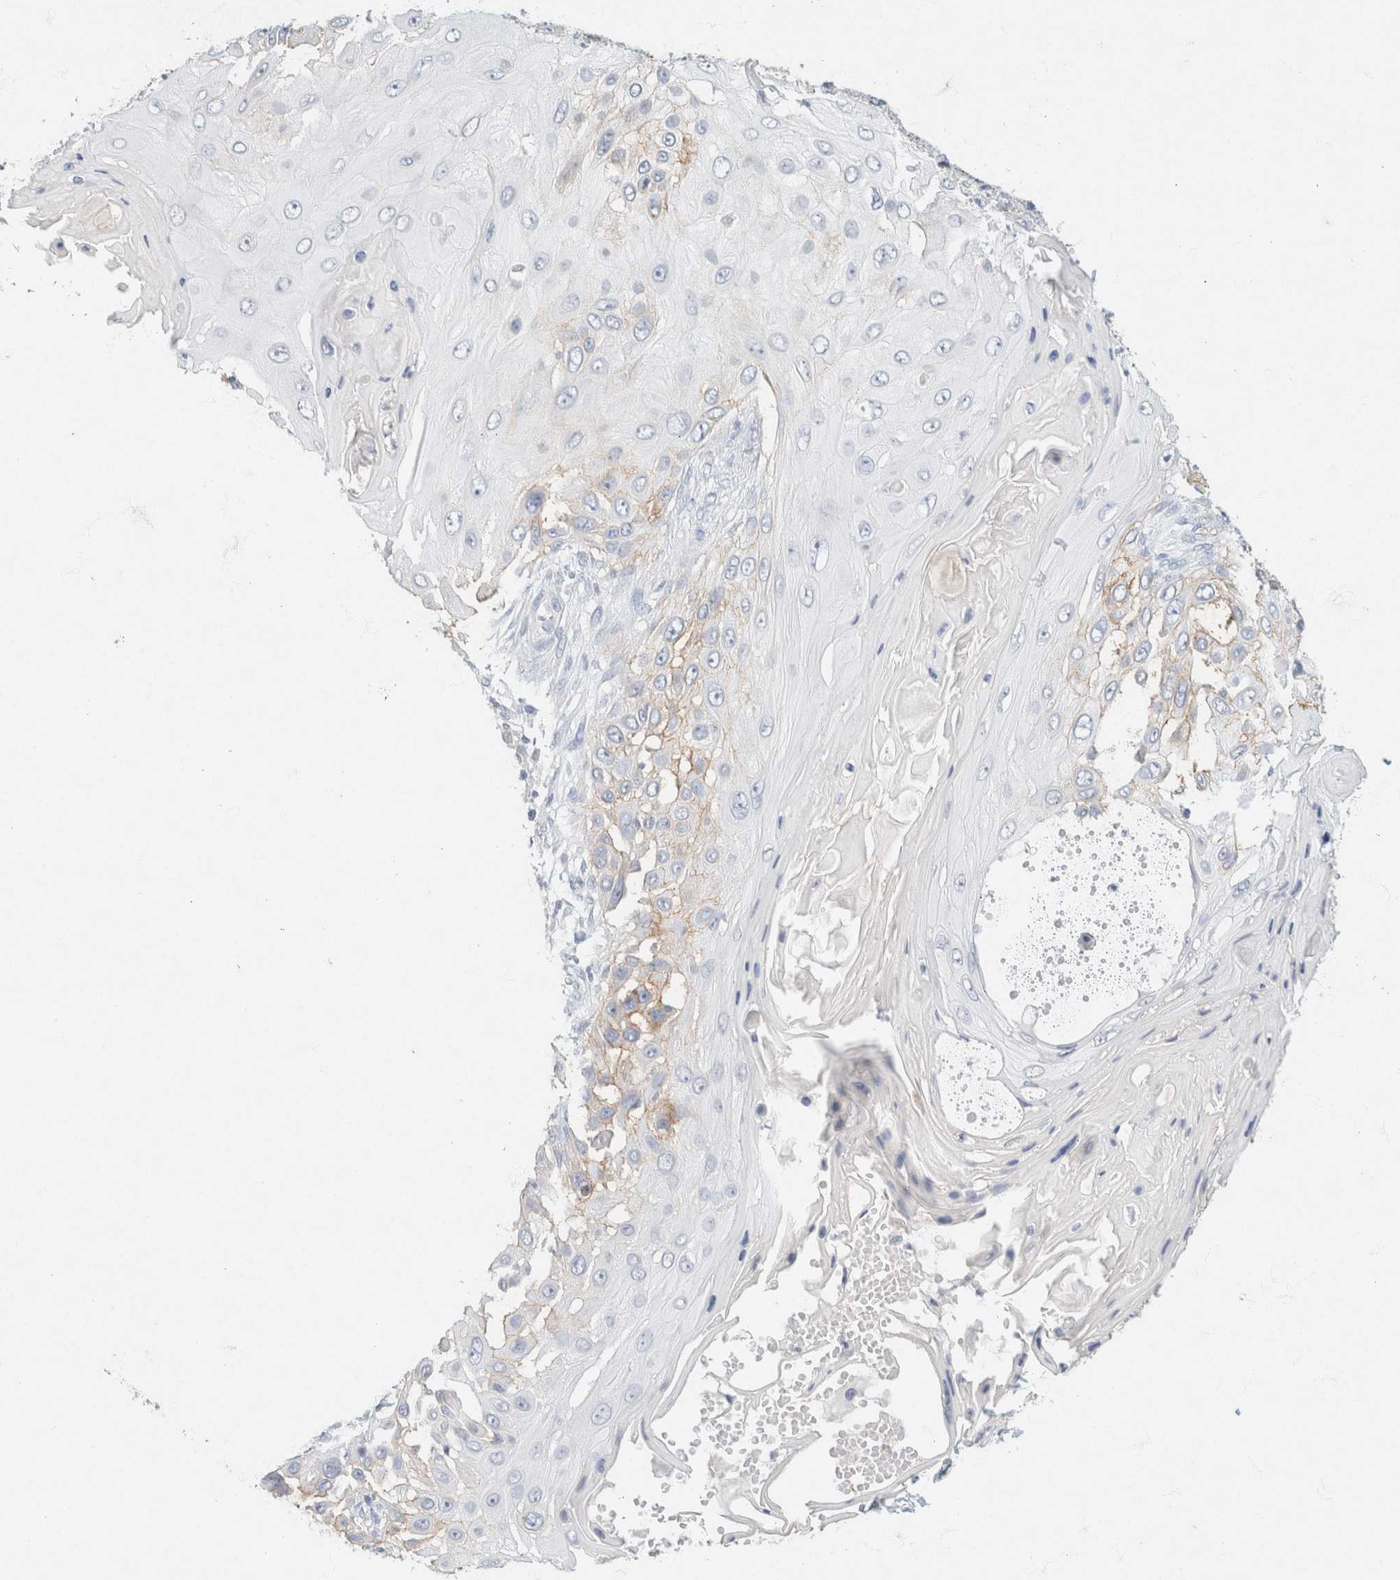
{"staining": {"intensity": "weak", "quantity": "<25%", "location": "cytoplasmic/membranous"}, "tissue": "skin cancer", "cell_type": "Tumor cells", "image_type": "cancer", "snomed": [{"axis": "morphology", "description": "Squamous cell carcinoma, NOS"}, {"axis": "topography", "description": "Skin"}], "caption": "Immunohistochemistry (IHC) of human skin squamous cell carcinoma exhibits no positivity in tumor cells. Nuclei are stained in blue.", "gene": "CA12", "patient": {"sex": "female", "age": 44}}